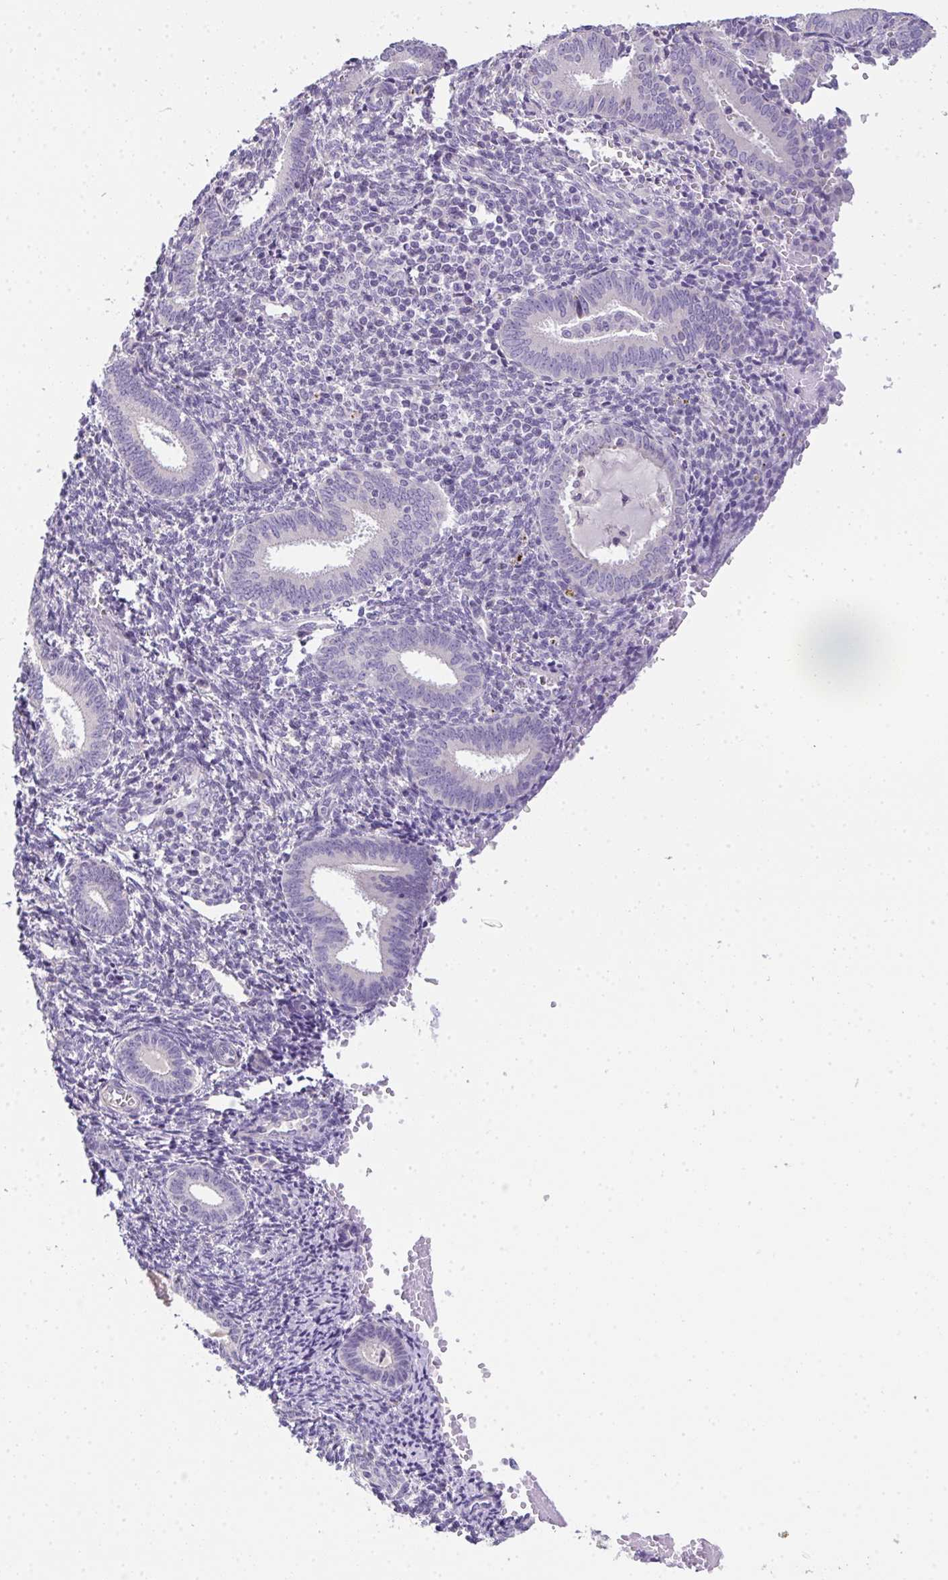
{"staining": {"intensity": "negative", "quantity": "none", "location": "none"}, "tissue": "endometrium", "cell_type": "Cells in endometrial stroma", "image_type": "normal", "snomed": [{"axis": "morphology", "description": "Normal tissue, NOS"}, {"axis": "topography", "description": "Endometrium"}], "caption": "Immunohistochemical staining of normal endometrium demonstrates no significant positivity in cells in endometrial stroma.", "gene": "FILIP1", "patient": {"sex": "female", "age": 41}}